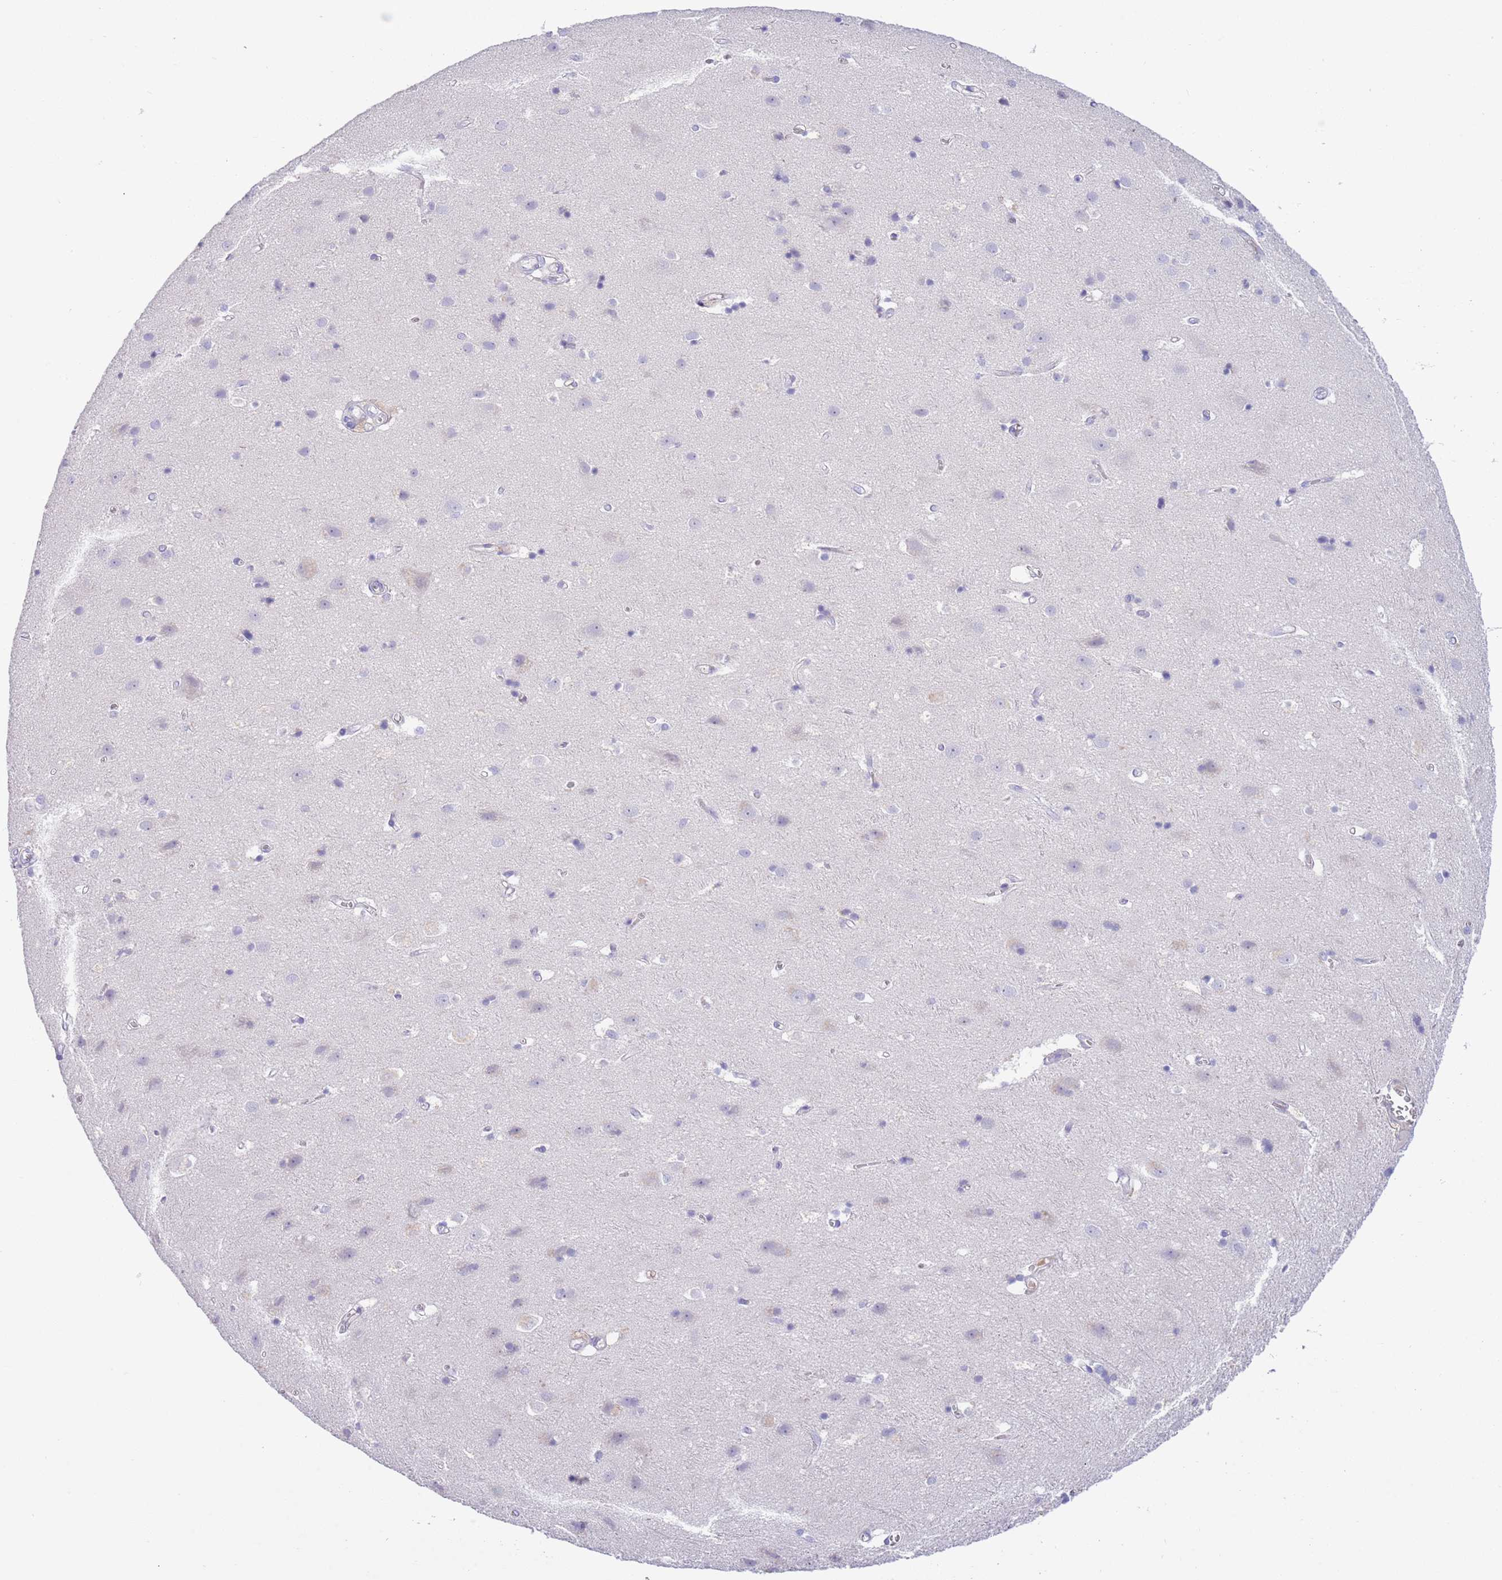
{"staining": {"intensity": "negative", "quantity": "none", "location": "none"}, "tissue": "cerebral cortex", "cell_type": "Endothelial cells", "image_type": "normal", "snomed": [{"axis": "morphology", "description": "Normal tissue, NOS"}, {"axis": "topography", "description": "Cerebral cortex"}], "caption": "An image of cerebral cortex stained for a protein demonstrates no brown staining in endothelial cells. (Stains: DAB immunohistochemistry (IHC) with hematoxylin counter stain, Microscopy: brightfield microscopy at high magnification).", "gene": "IGFL4", "patient": {"sex": "male", "age": 54}}